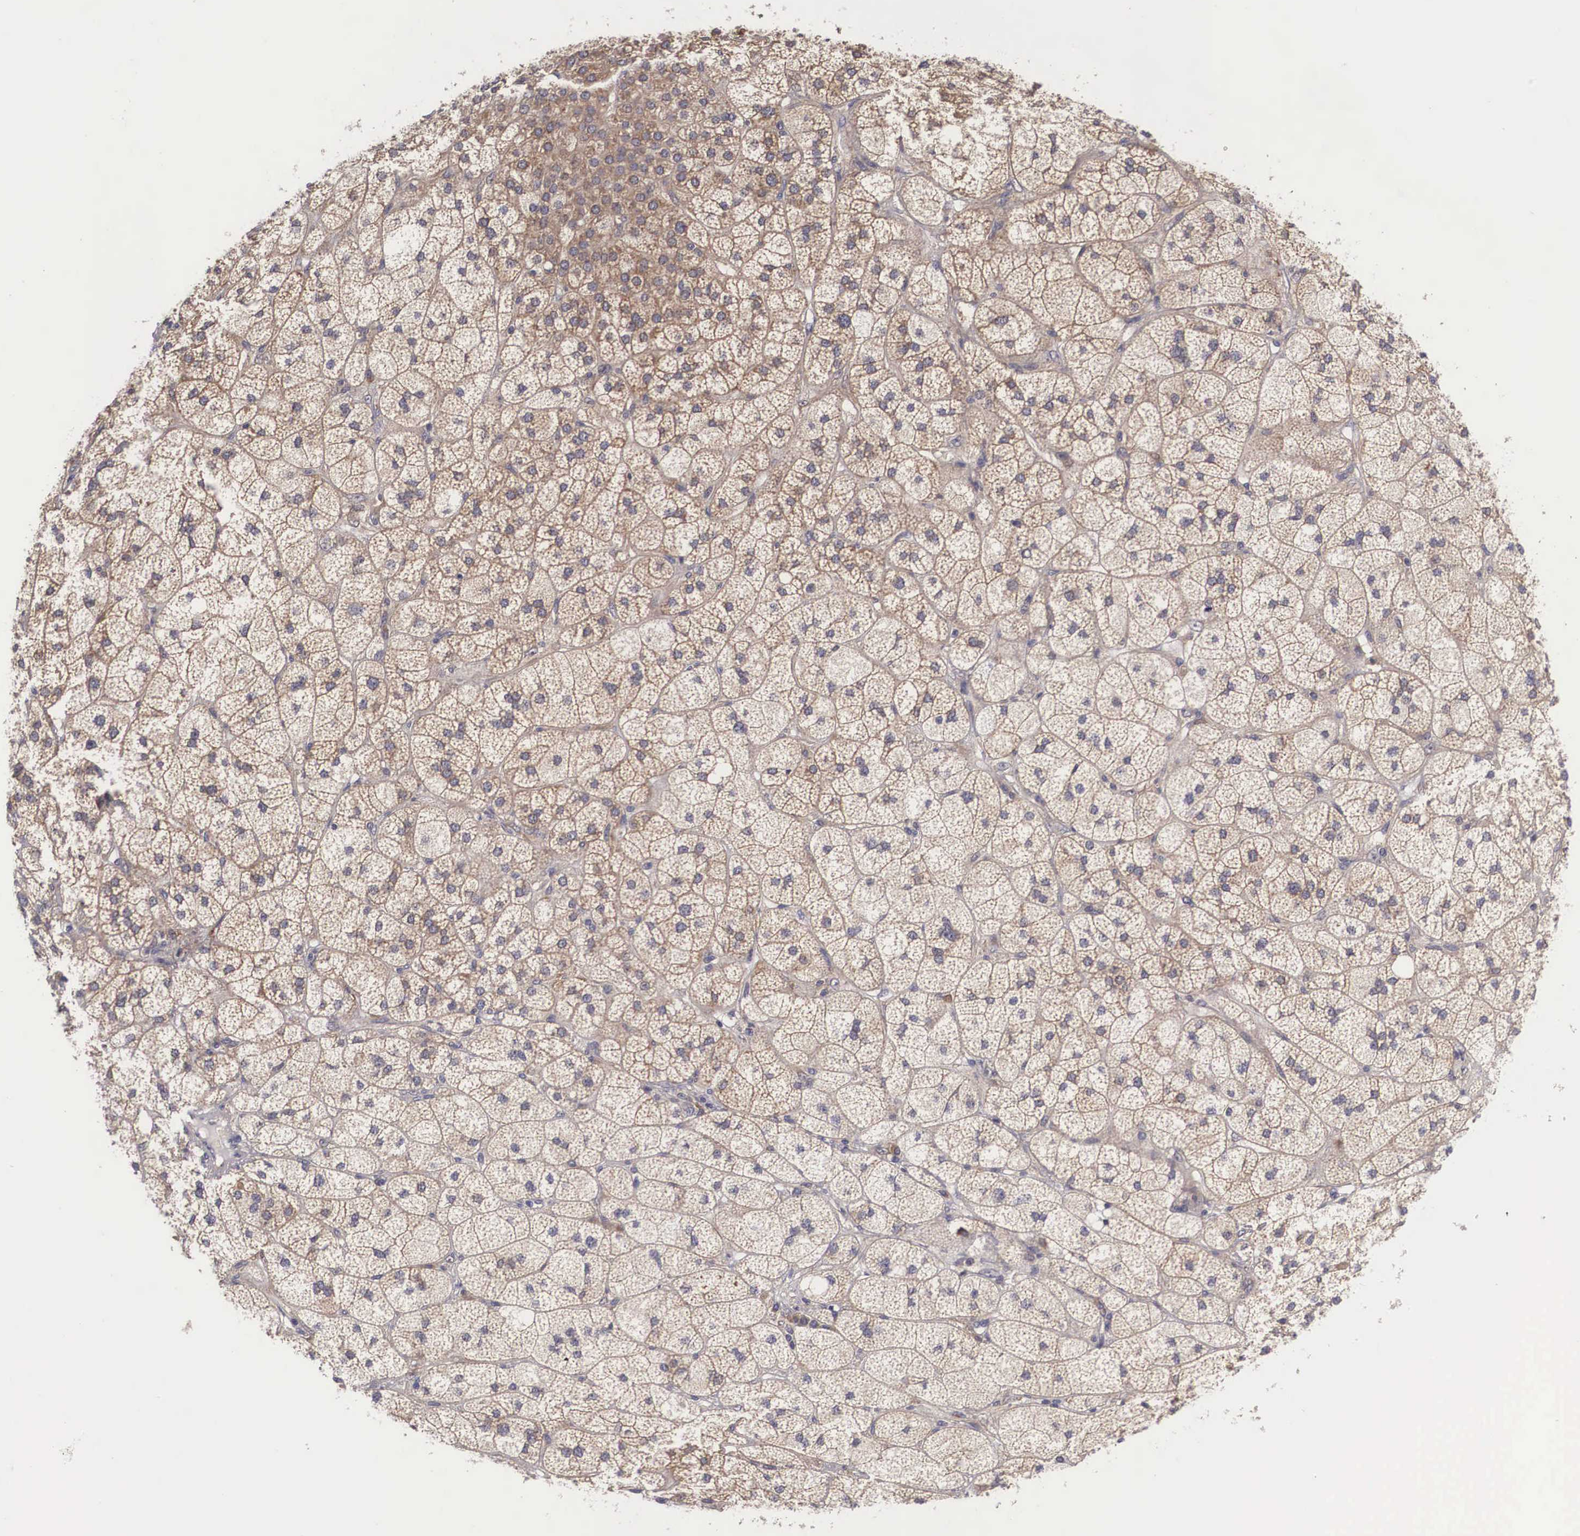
{"staining": {"intensity": "strong", "quantity": ">75%", "location": "cytoplasmic/membranous"}, "tissue": "adrenal gland", "cell_type": "Glandular cells", "image_type": "normal", "snomed": [{"axis": "morphology", "description": "Normal tissue, NOS"}, {"axis": "topography", "description": "Adrenal gland"}], "caption": "This is a histology image of immunohistochemistry staining of normal adrenal gland, which shows strong positivity in the cytoplasmic/membranous of glandular cells.", "gene": "GRIPAP1", "patient": {"sex": "female", "age": 60}}